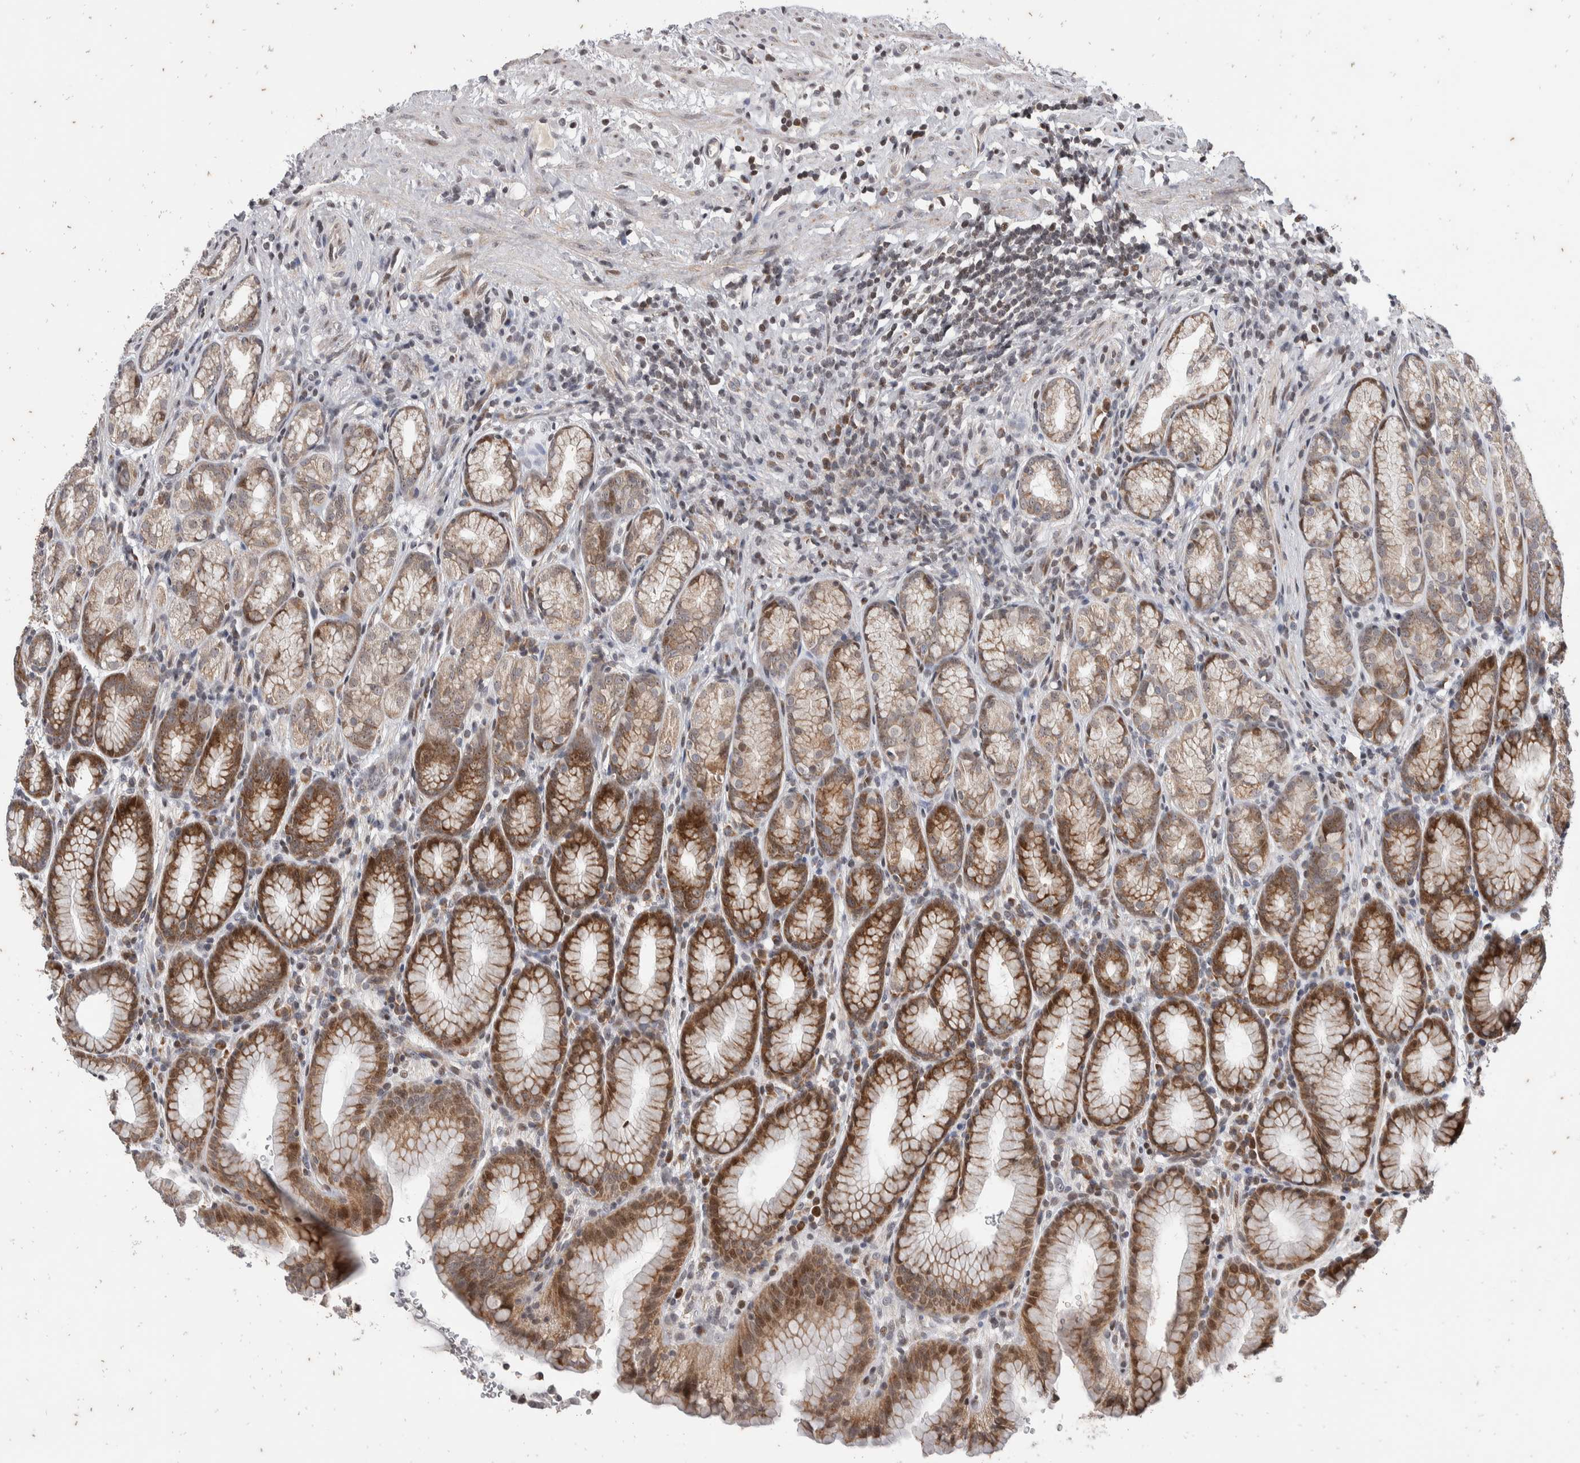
{"staining": {"intensity": "moderate", "quantity": ">75%", "location": "cytoplasmic/membranous"}, "tissue": "stomach", "cell_type": "Glandular cells", "image_type": "normal", "snomed": [{"axis": "morphology", "description": "Normal tissue, NOS"}, {"axis": "topography", "description": "Stomach"}], "caption": "This image reveals immunohistochemistry staining of benign human stomach, with medium moderate cytoplasmic/membranous positivity in about >75% of glandular cells.", "gene": "ATXN7L1", "patient": {"sex": "male", "age": 42}}